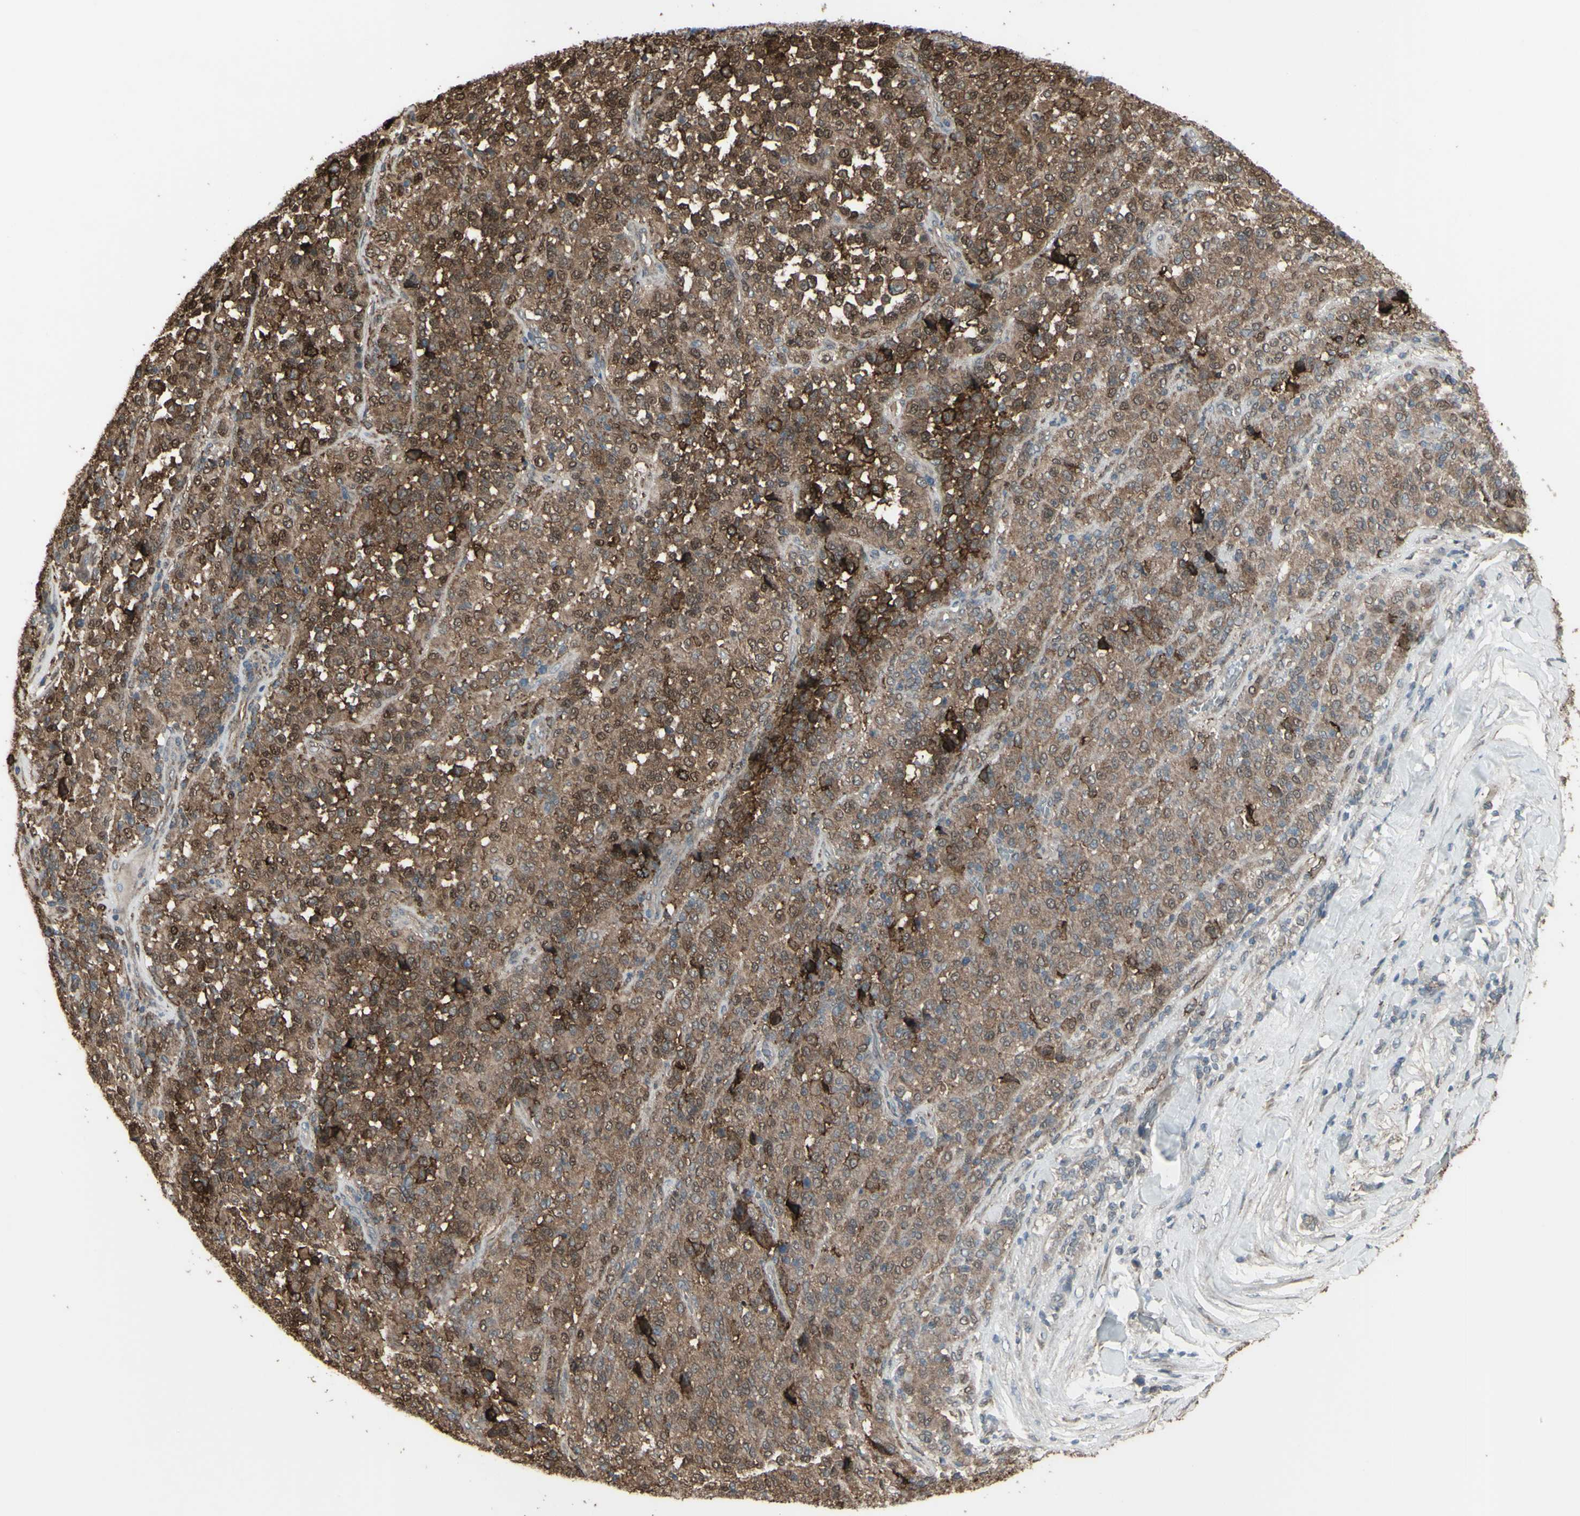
{"staining": {"intensity": "moderate", "quantity": ">75%", "location": "cytoplasmic/membranous"}, "tissue": "melanoma", "cell_type": "Tumor cells", "image_type": "cancer", "snomed": [{"axis": "morphology", "description": "Malignant melanoma, Metastatic site"}, {"axis": "topography", "description": "Pancreas"}], "caption": "A brown stain labels moderate cytoplasmic/membranous expression of a protein in melanoma tumor cells.", "gene": "SMO", "patient": {"sex": "female", "age": 30}}